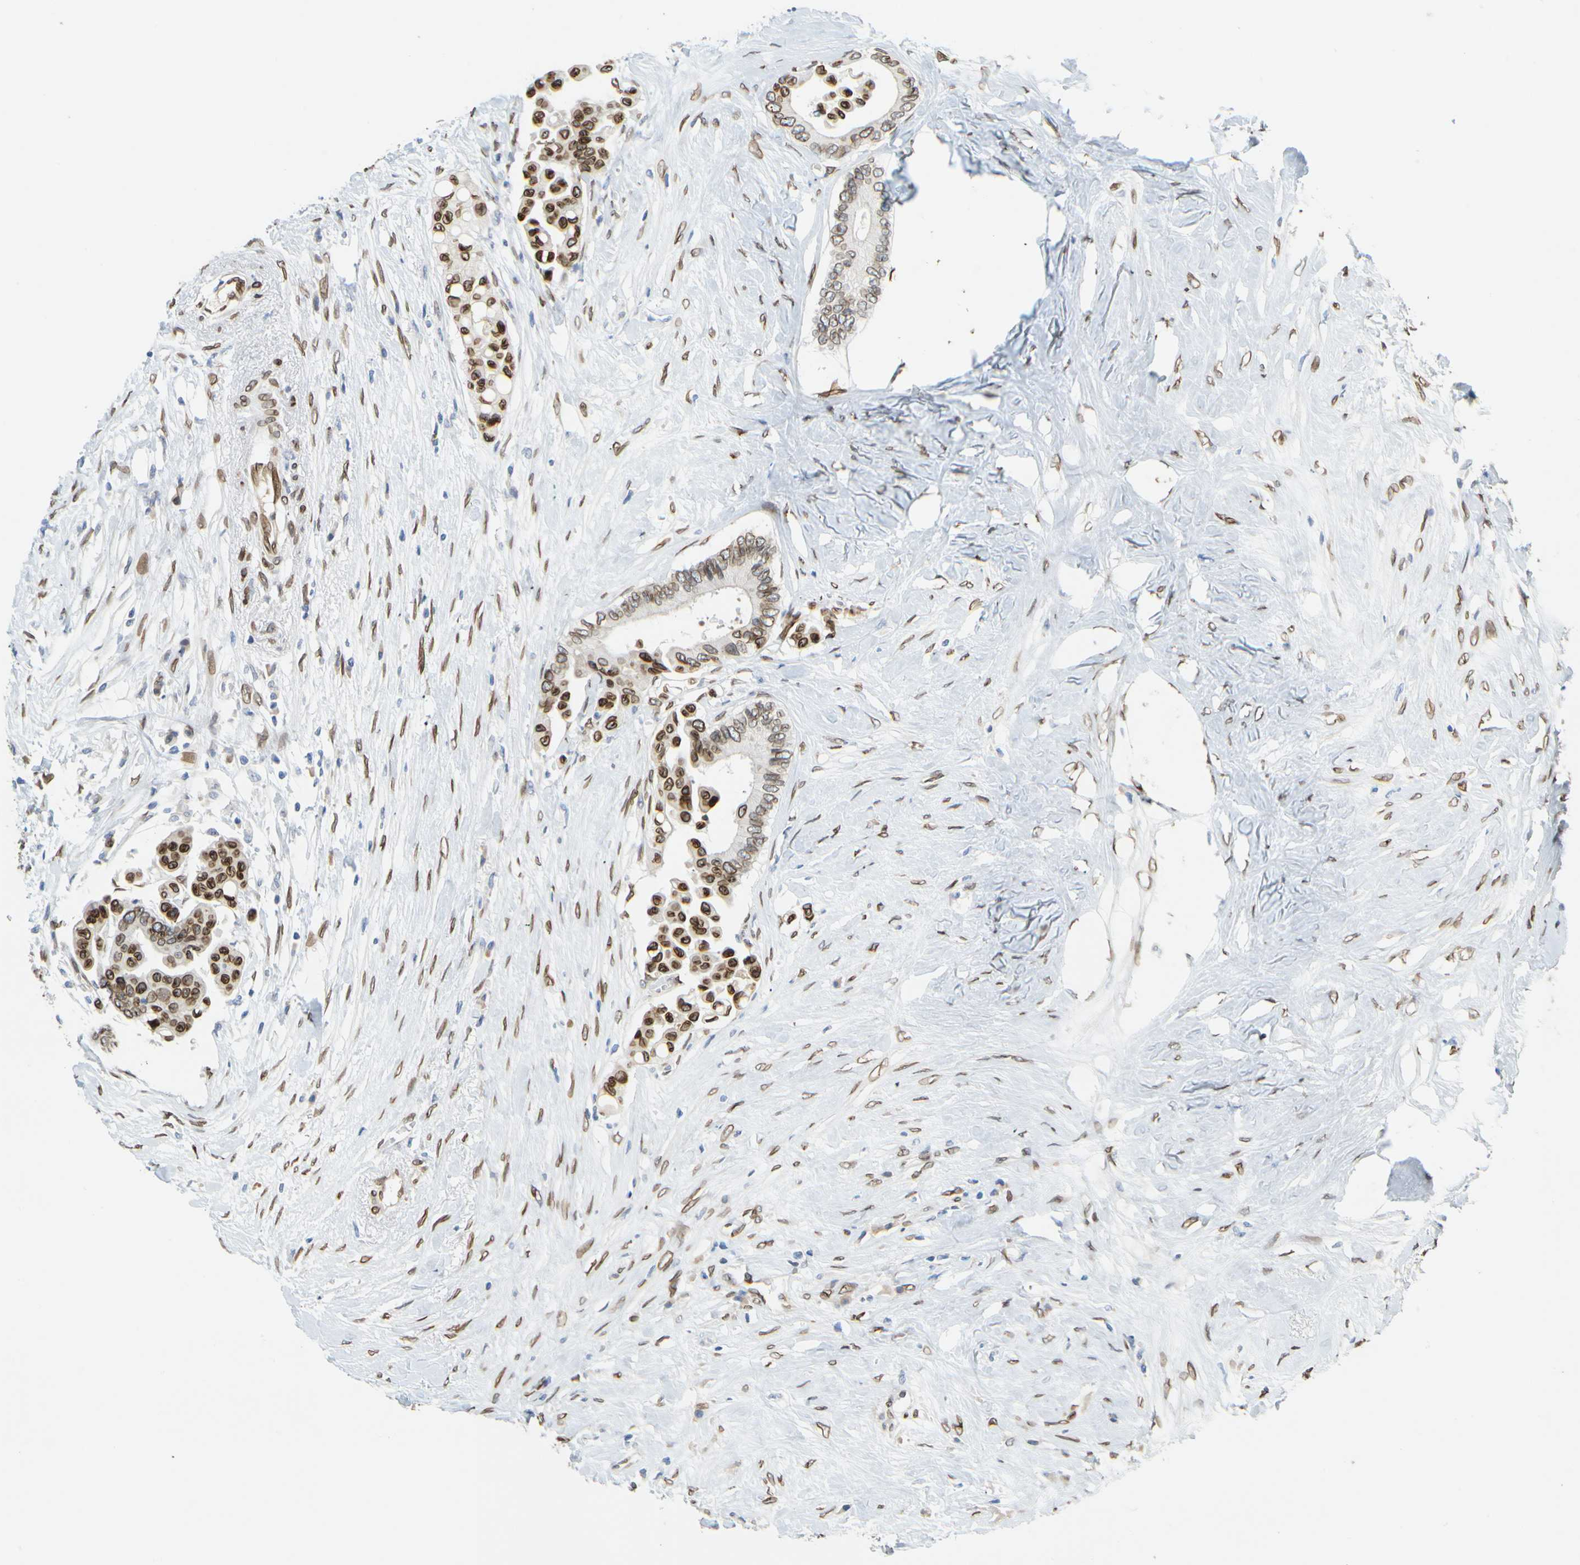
{"staining": {"intensity": "strong", "quantity": "25%-75%", "location": "cytoplasmic/membranous,nuclear"}, "tissue": "colorectal cancer", "cell_type": "Tumor cells", "image_type": "cancer", "snomed": [{"axis": "morphology", "description": "Normal tissue, NOS"}, {"axis": "morphology", "description": "Adenocarcinoma, NOS"}, {"axis": "topography", "description": "Colon"}], "caption": "Immunohistochemical staining of human adenocarcinoma (colorectal) shows high levels of strong cytoplasmic/membranous and nuclear protein positivity in approximately 25%-75% of tumor cells.", "gene": "SUN1", "patient": {"sex": "male", "age": 82}}